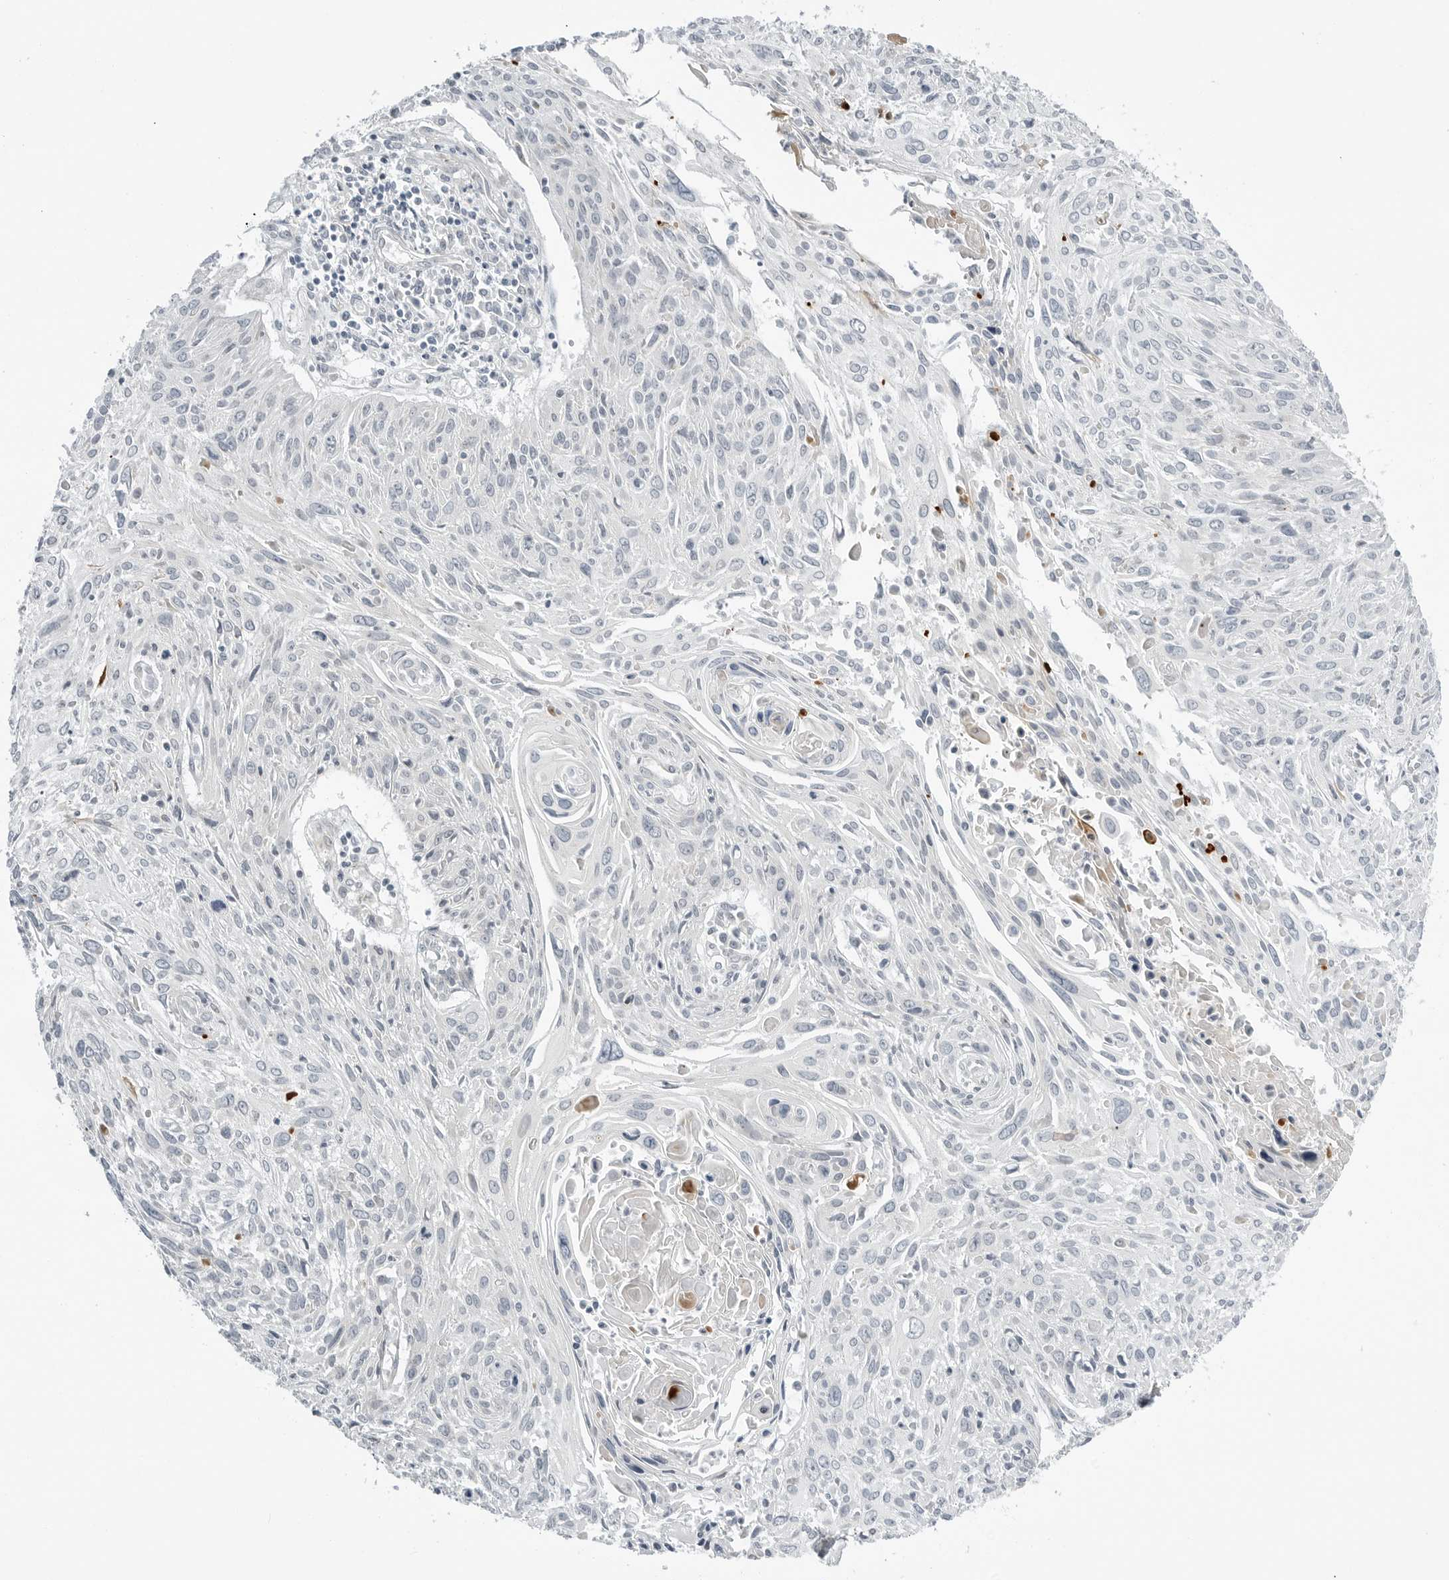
{"staining": {"intensity": "negative", "quantity": "none", "location": "none"}, "tissue": "cervical cancer", "cell_type": "Tumor cells", "image_type": "cancer", "snomed": [{"axis": "morphology", "description": "Squamous cell carcinoma, NOS"}, {"axis": "topography", "description": "Cervix"}], "caption": "DAB (3,3'-diaminobenzidine) immunohistochemical staining of human squamous cell carcinoma (cervical) displays no significant expression in tumor cells.", "gene": "PEX2", "patient": {"sex": "female", "age": 51}}